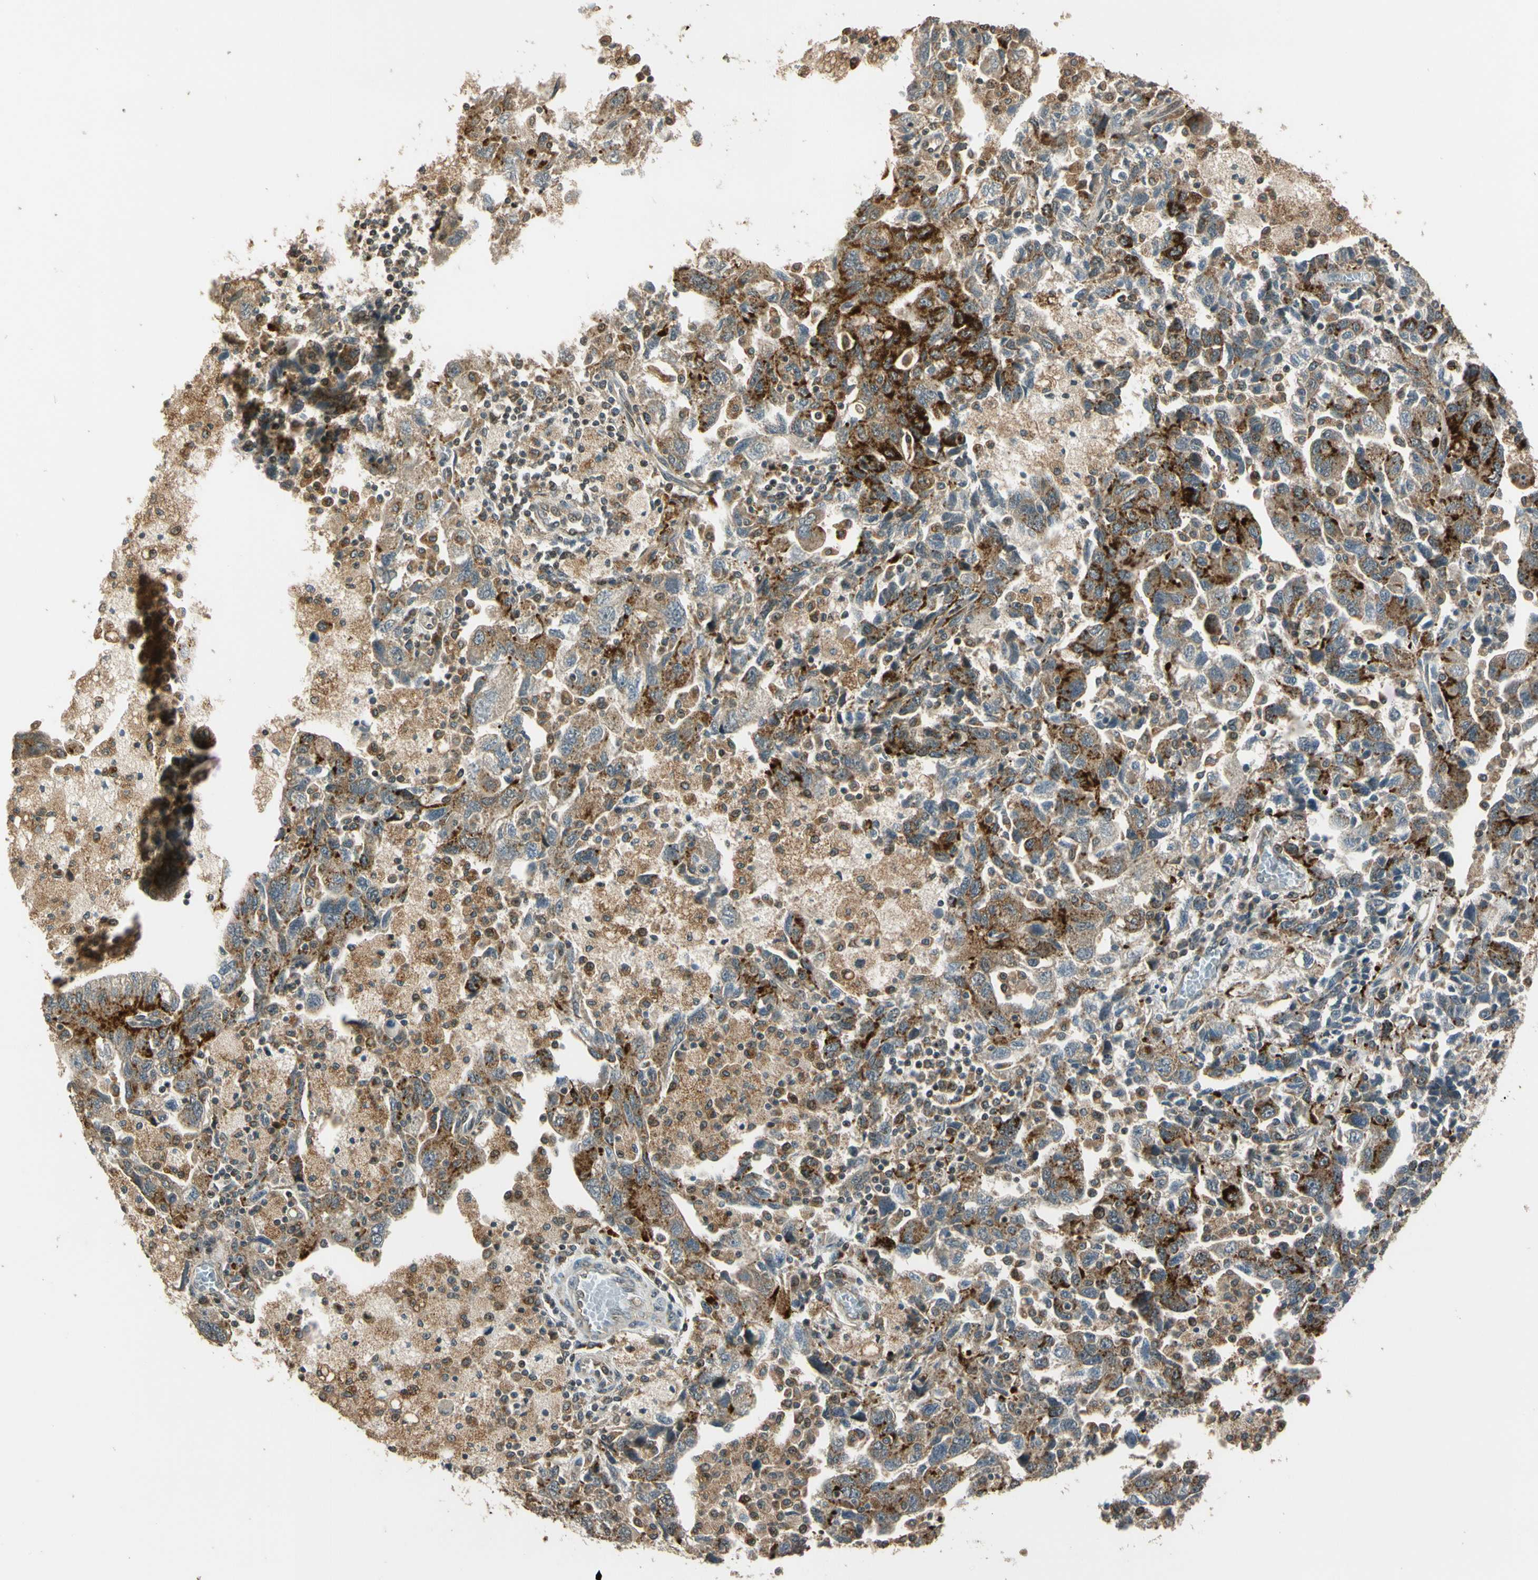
{"staining": {"intensity": "moderate", "quantity": ">75%", "location": "cytoplasmic/membranous"}, "tissue": "ovarian cancer", "cell_type": "Tumor cells", "image_type": "cancer", "snomed": [{"axis": "morphology", "description": "Carcinoma, NOS"}, {"axis": "morphology", "description": "Cystadenocarcinoma, serous, NOS"}, {"axis": "topography", "description": "Ovary"}], "caption": "Immunohistochemistry (DAB) staining of ovarian cancer (serous cystadenocarcinoma) reveals moderate cytoplasmic/membranous protein staining in about >75% of tumor cells.", "gene": "LAMTOR1", "patient": {"sex": "female", "age": 69}}